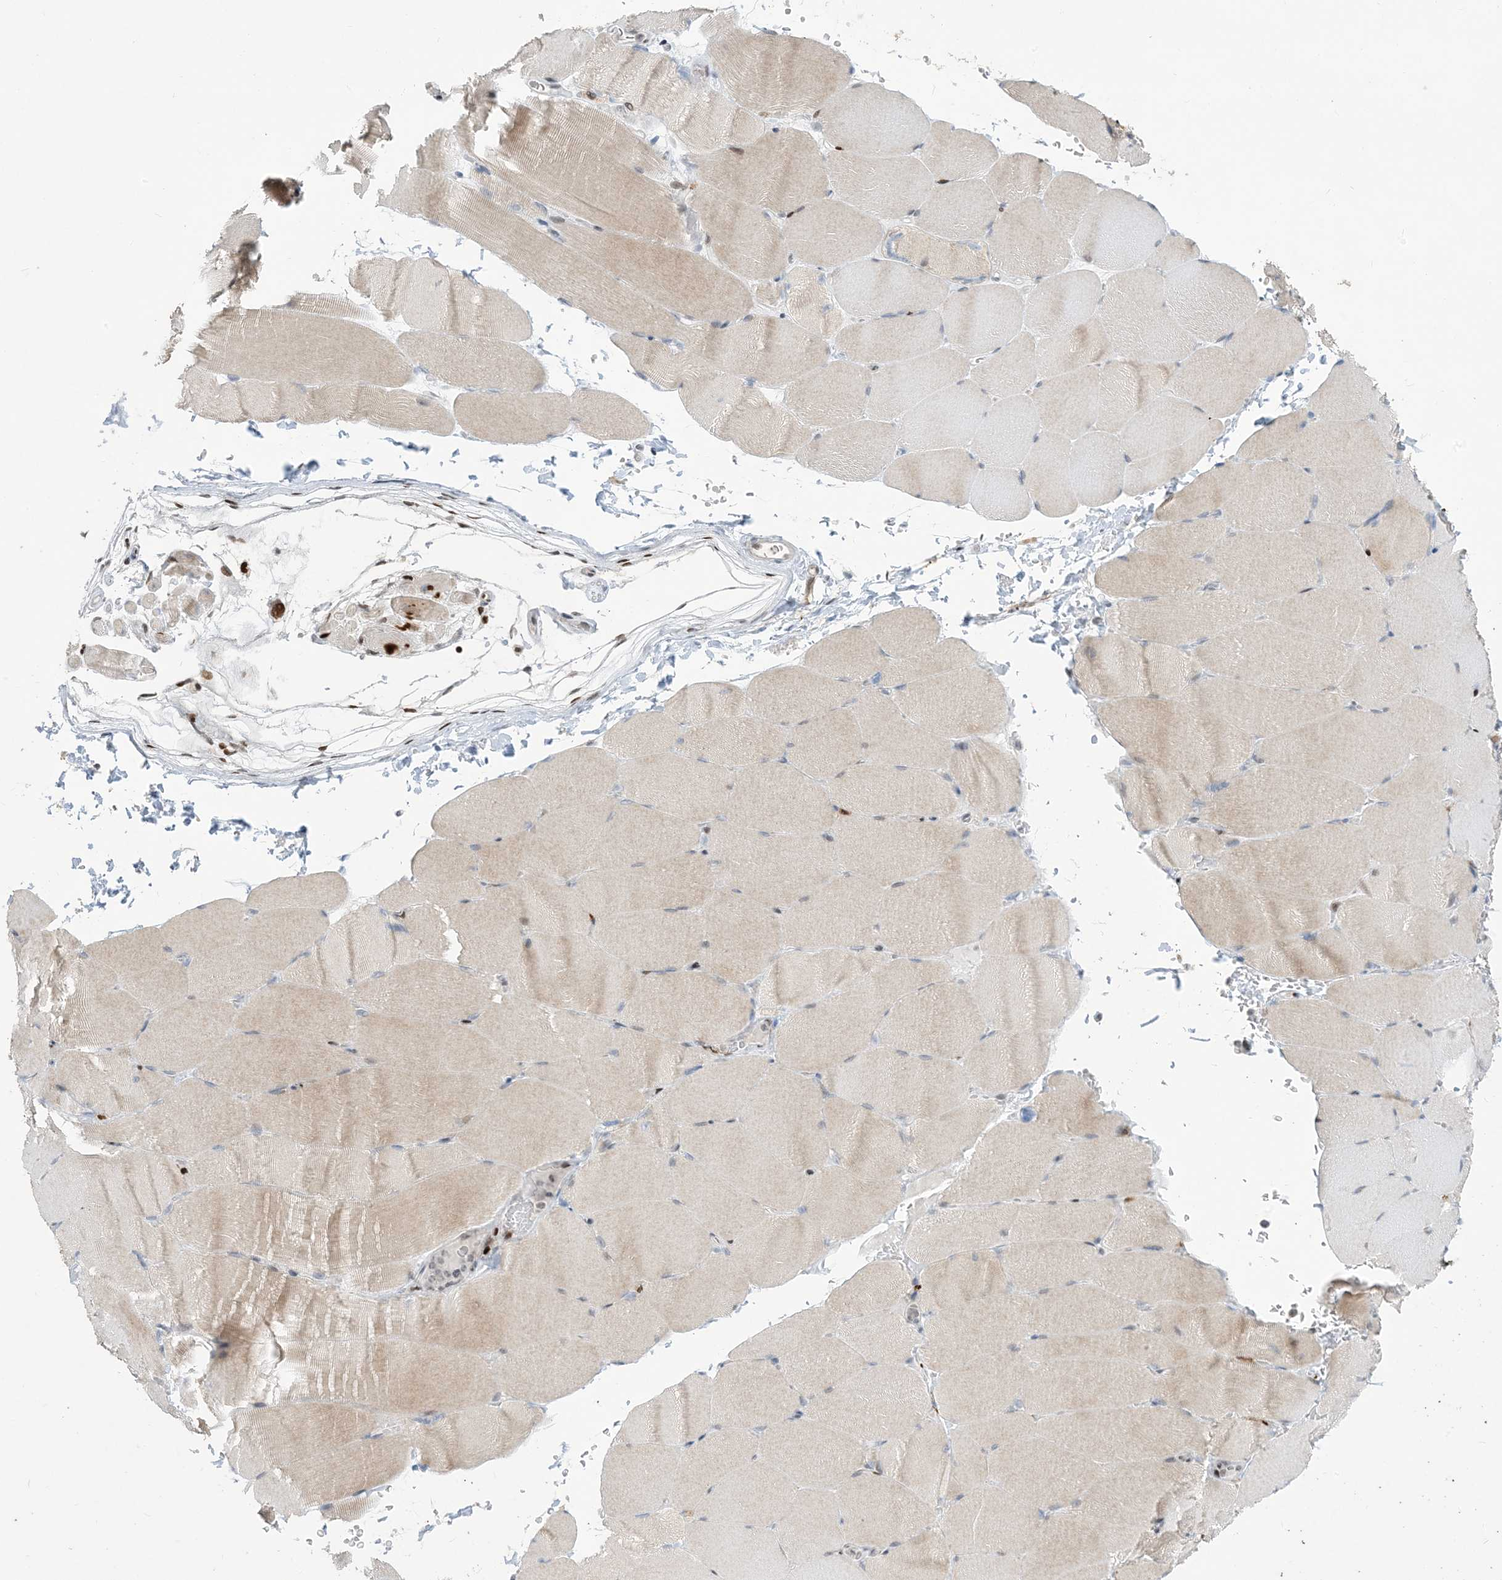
{"staining": {"intensity": "weak", "quantity": "<25%", "location": "cytoplasmic/membranous"}, "tissue": "skeletal muscle", "cell_type": "Myocytes", "image_type": "normal", "snomed": [{"axis": "morphology", "description": "Normal tissue, NOS"}, {"axis": "topography", "description": "Skeletal muscle"}, {"axis": "topography", "description": "Parathyroid gland"}], "caption": "High power microscopy micrograph of an IHC image of normal skeletal muscle, revealing no significant expression in myocytes. Brightfield microscopy of immunohistochemistry stained with DAB (brown) and hematoxylin (blue), captured at high magnification.", "gene": "SLC25A53", "patient": {"sex": "female", "age": 37}}